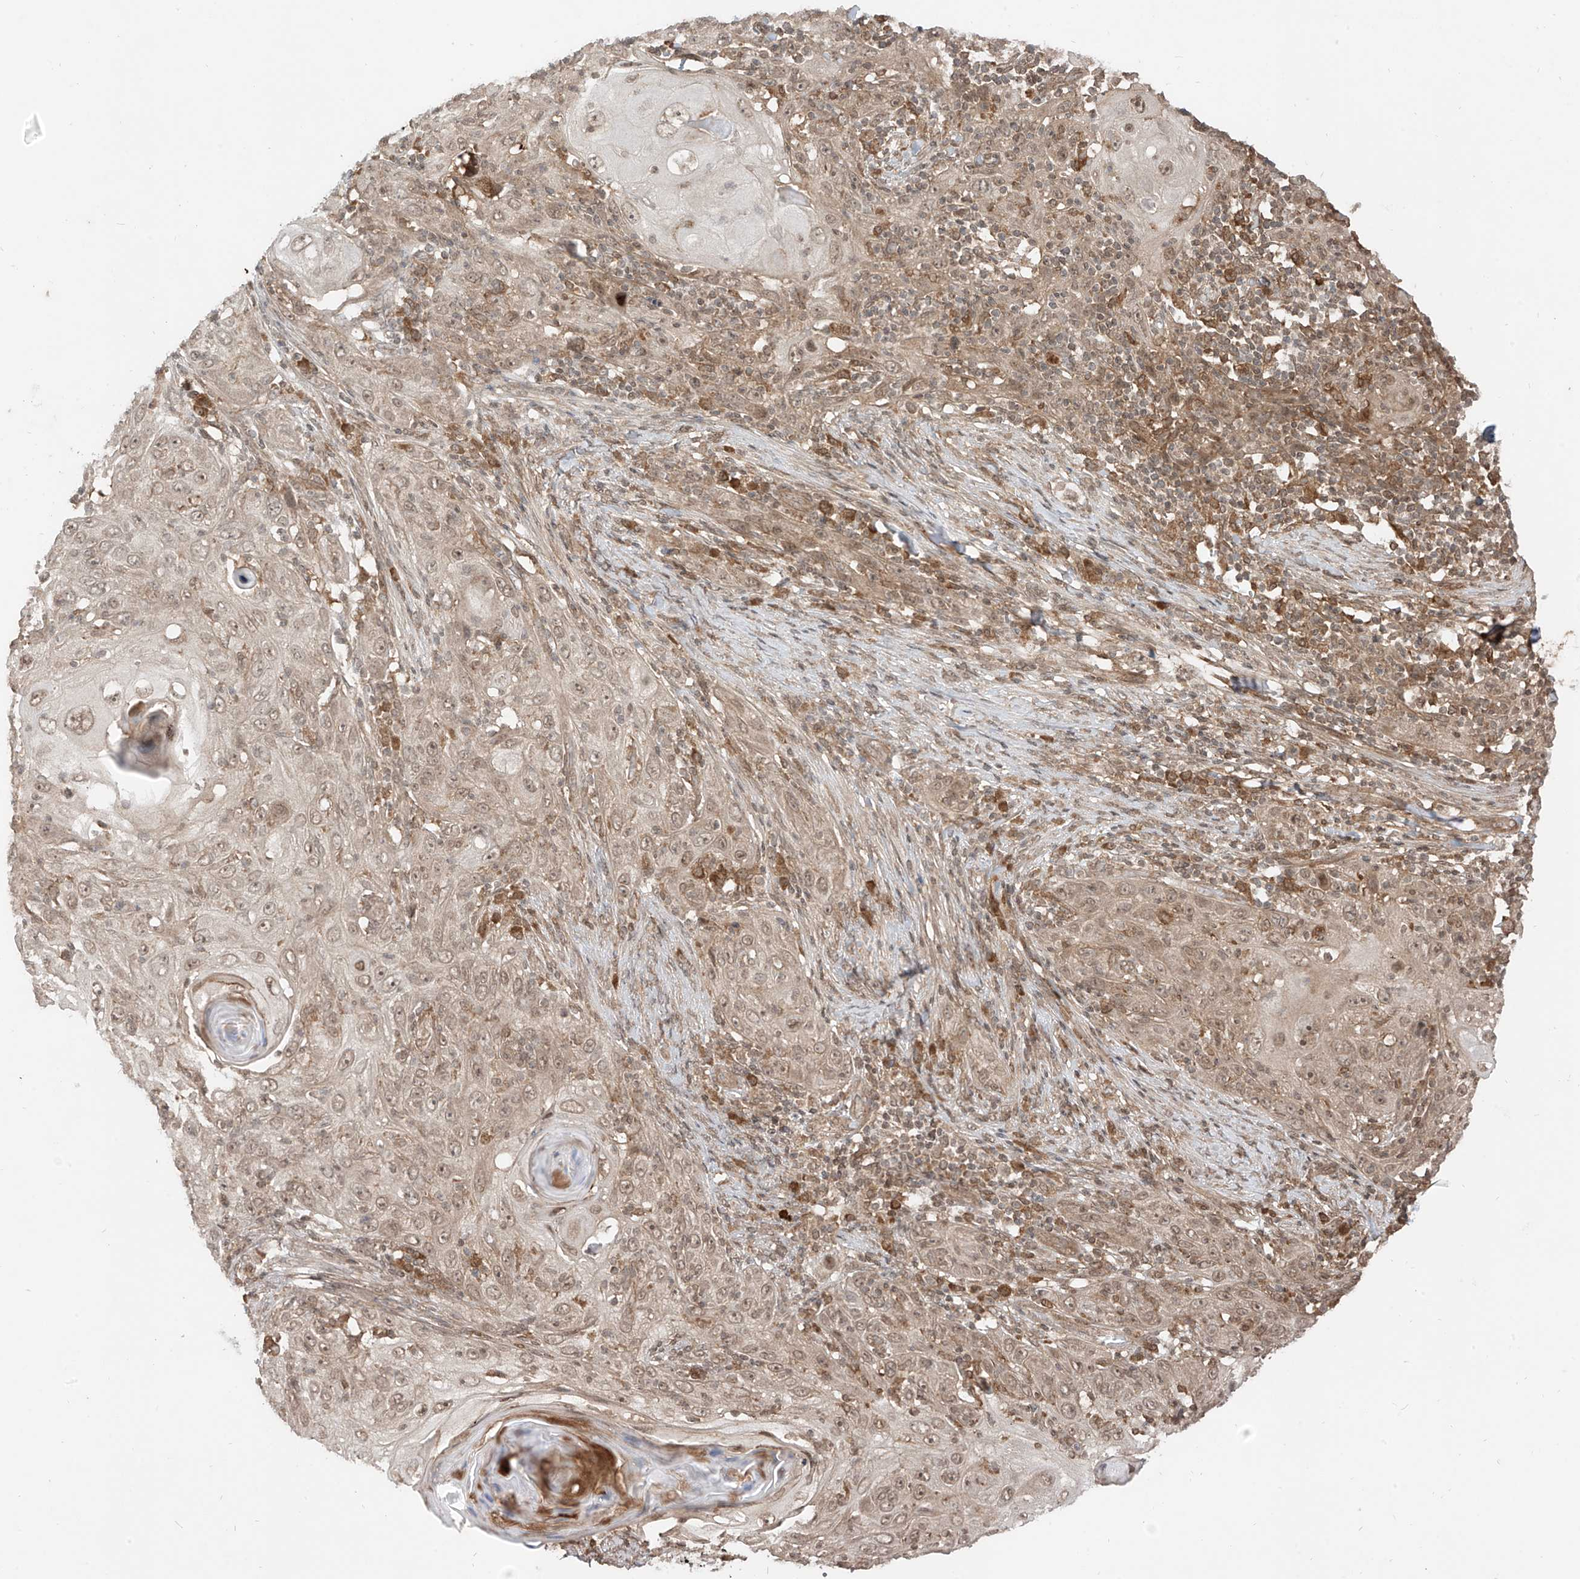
{"staining": {"intensity": "weak", "quantity": ">75%", "location": "cytoplasmic/membranous,nuclear"}, "tissue": "skin cancer", "cell_type": "Tumor cells", "image_type": "cancer", "snomed": [{"axis": "morphology", "description": "Squamous cell carcinoma, NOS"}, {"axis": "topography", "description": "Skin"}], "caption": "Protein expression analysis of squamous cell carcinoma (skin) shows weak cytoplasmic/membranous and nuclear positivity in approximately >75% of tumor cells. The staining is performed using DAB brown chromogen to label protein expression. The nuclei are counter-stained blue using hematoxylin.", "gene": "LCOR", "patient": {"sex": "female", "age": 88}}